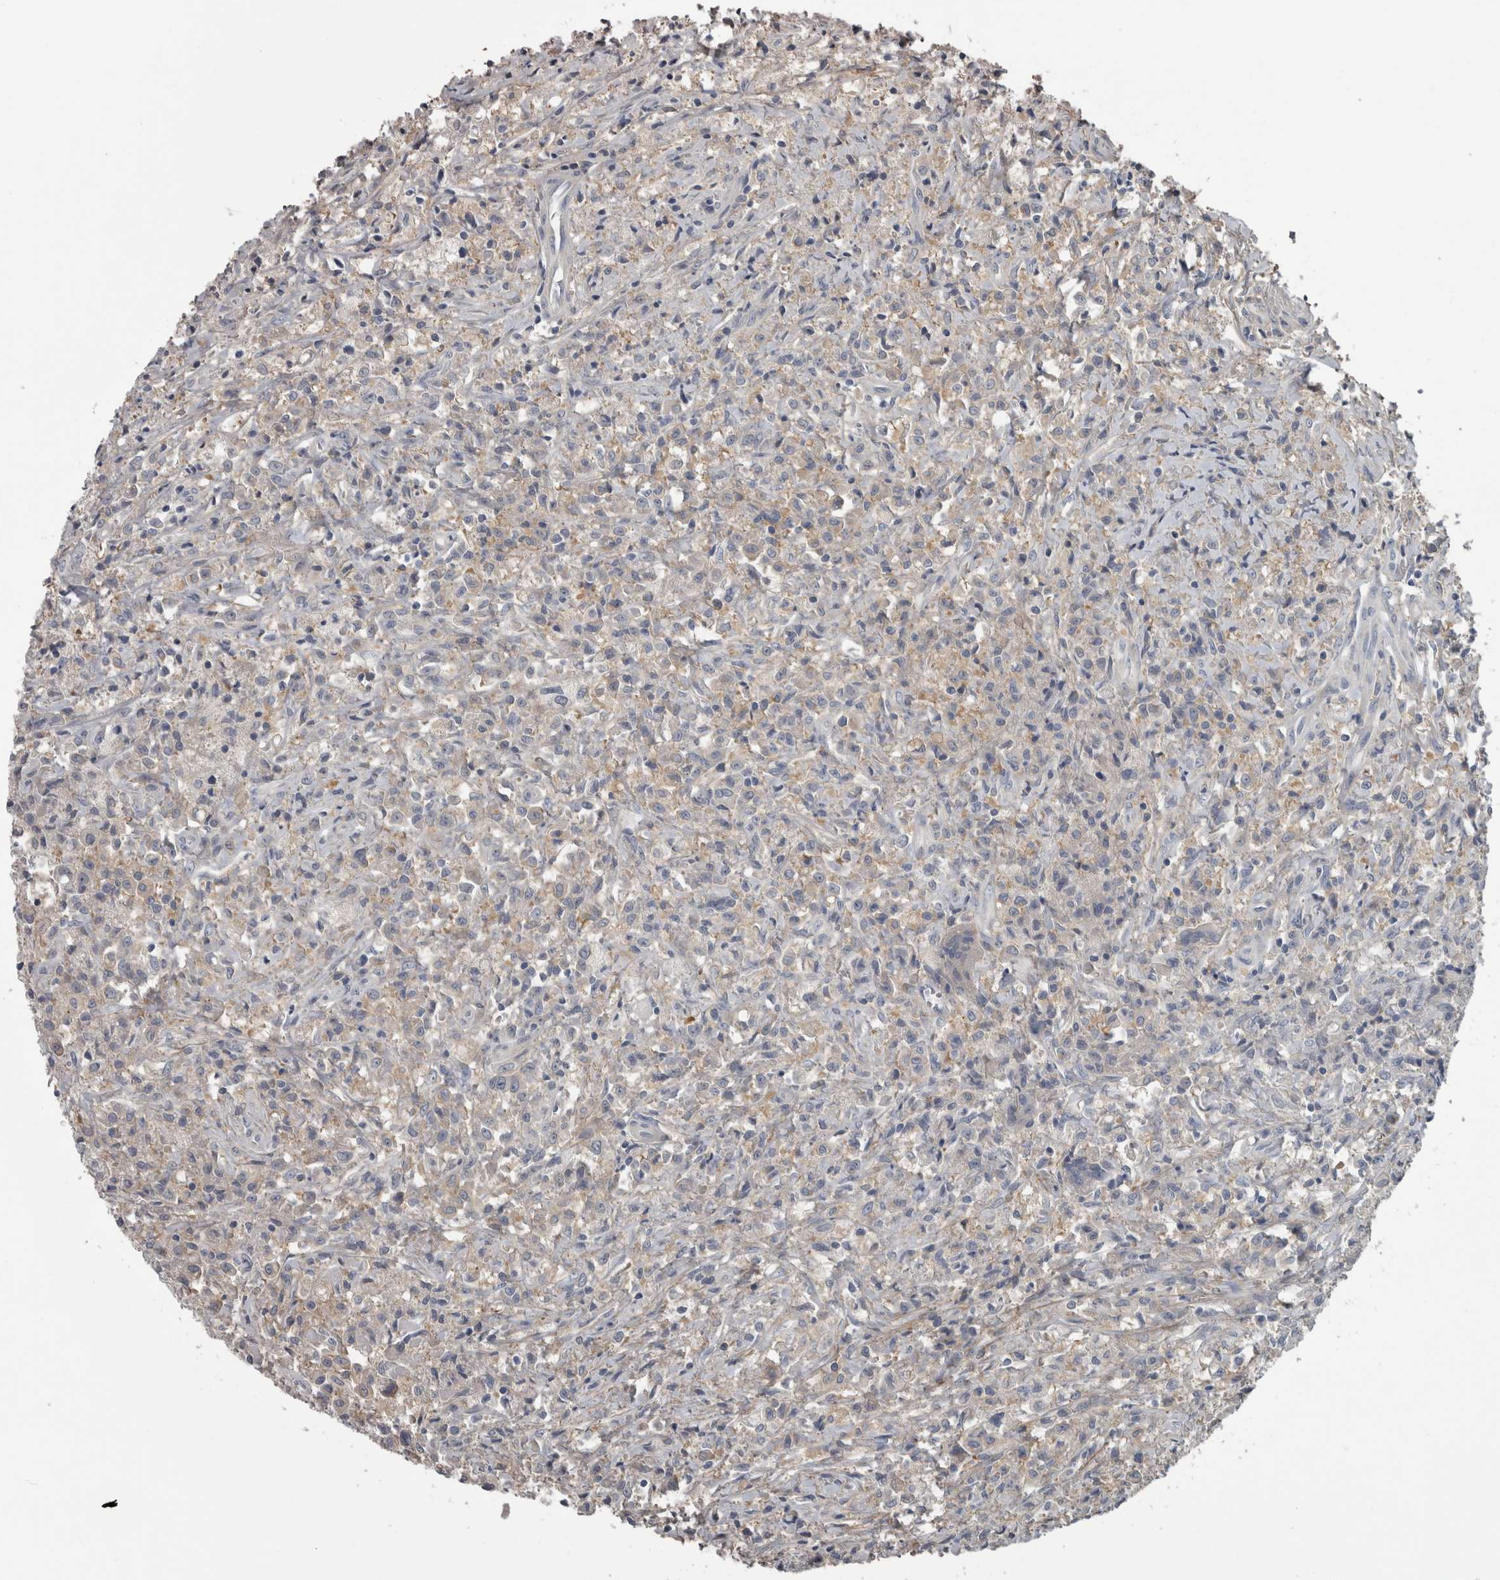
{"staining": {"intensity": "weak", "quantity": "<25%", "location": "cytoplasmic/membranous"}, "tissue": "testis cancer", "cell_type": "Tumor cells", "image_type": "cancer", "snomed": [{"axis": "morphology", "description": "Carcinoma, Embryonal, NOS"}, {"axis": "topography", "description": "Testis"}], "caption": "This is an IHC image of human embryonal carcinoma (testis). There is no positivity in tumor cells.", "gene": "EFEMP2", "patient": {"sex": "male", "age": 2}}